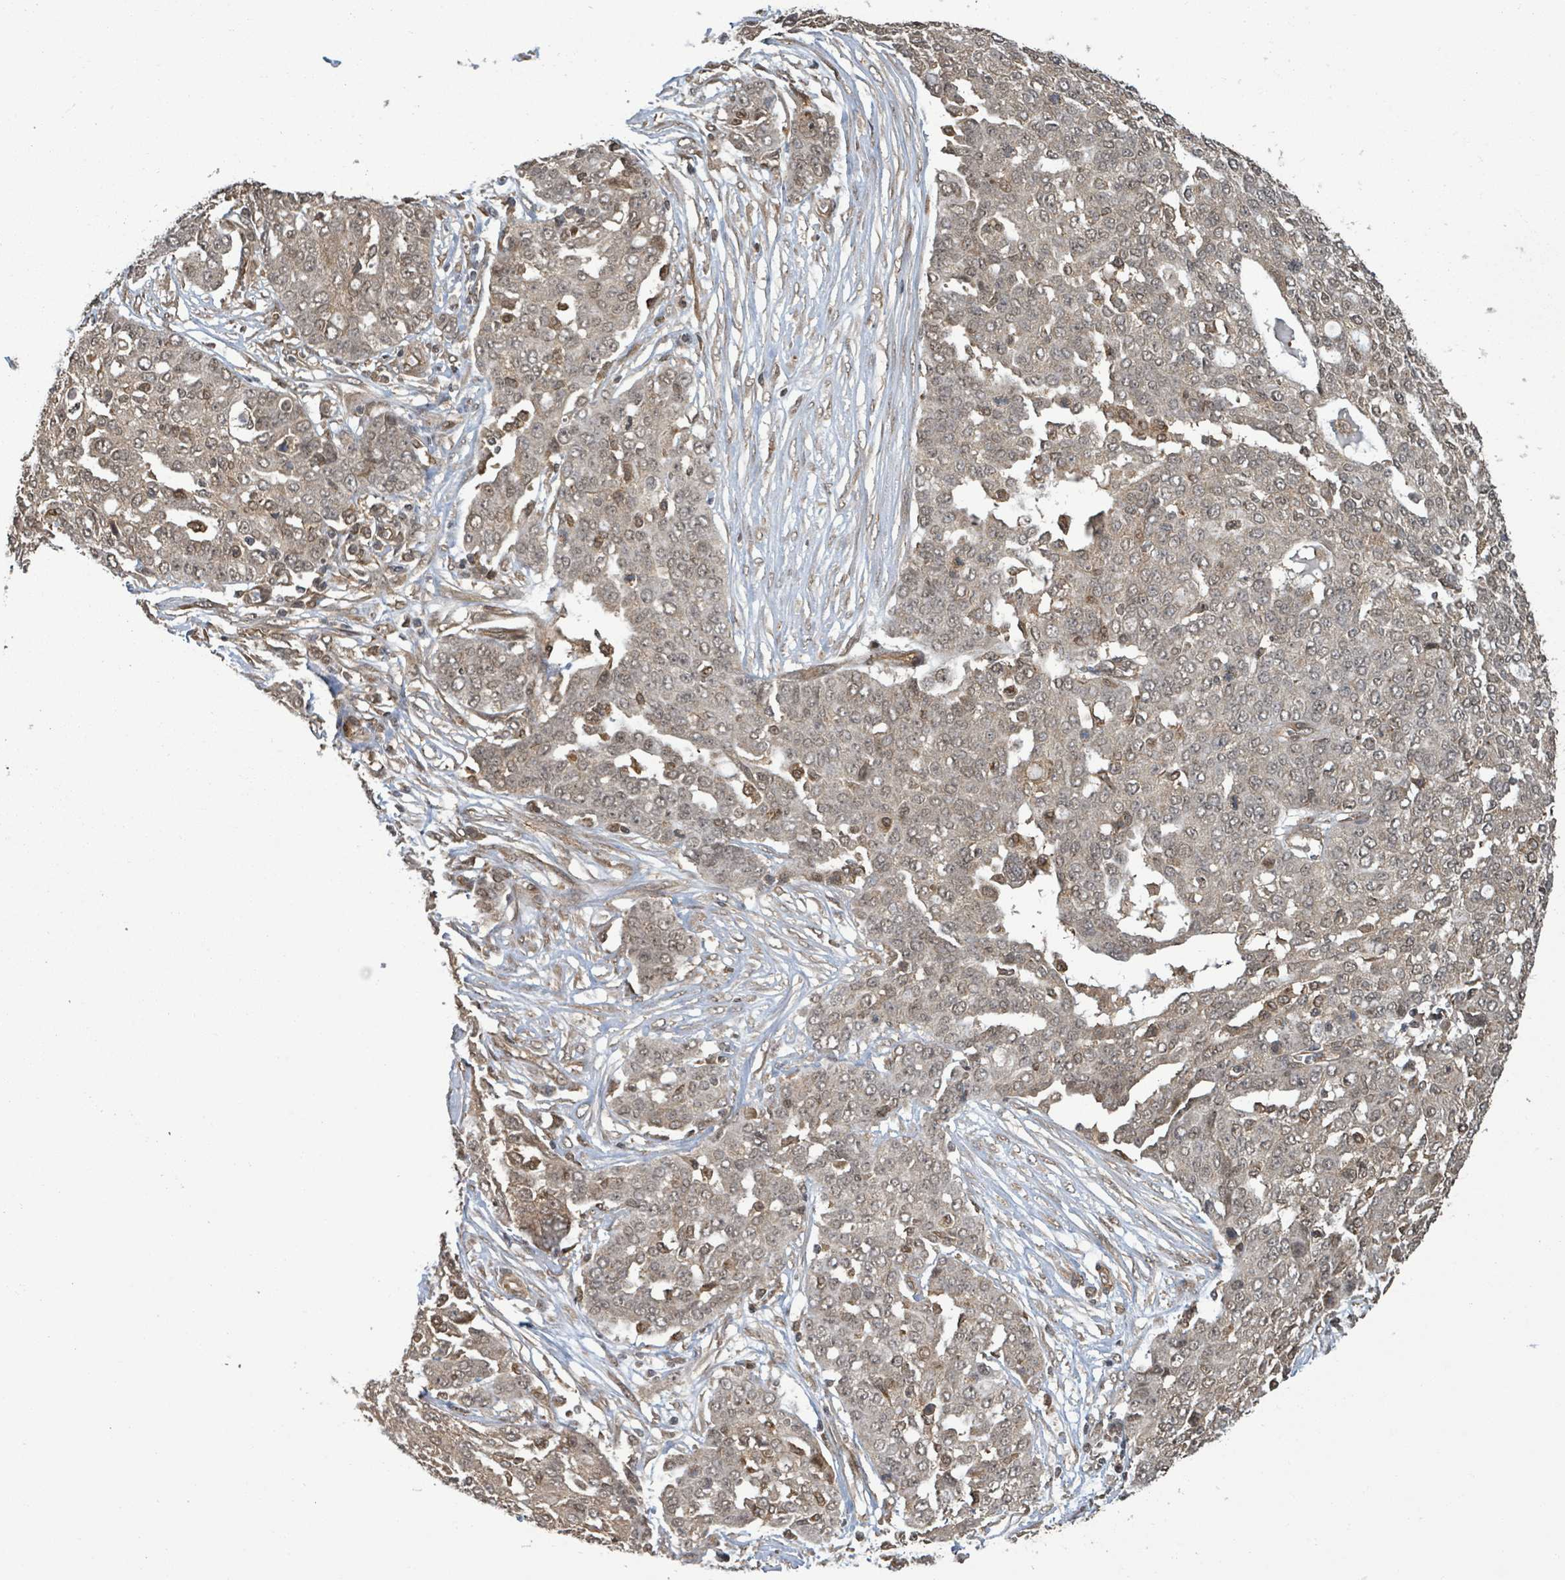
{"staining": {"intensity": "weak", "quantity": ">75%", "location": "cytoplasmic/membranous,nuclear"}, "tissue": "ovarian cancer", "cell_type": "Tumor cells", "image_type": "cancer", "snomed": [{"axis": "morphology", "description": "Cystadenocarcinoma, serous, NOS"}, {"axis": "topography", "description": "Soft tissue"}, {"axis": "topography", "description": "Ovary"}], "caption": "Immunohistochemical staining of human ovarian cancer exhibits low levels of weak cytoplasmic/membranous and nuclear protein expression in about >75% of tumor cells.", "gene": "KLC1", "patient": {"sex": "female", "age": 57}}